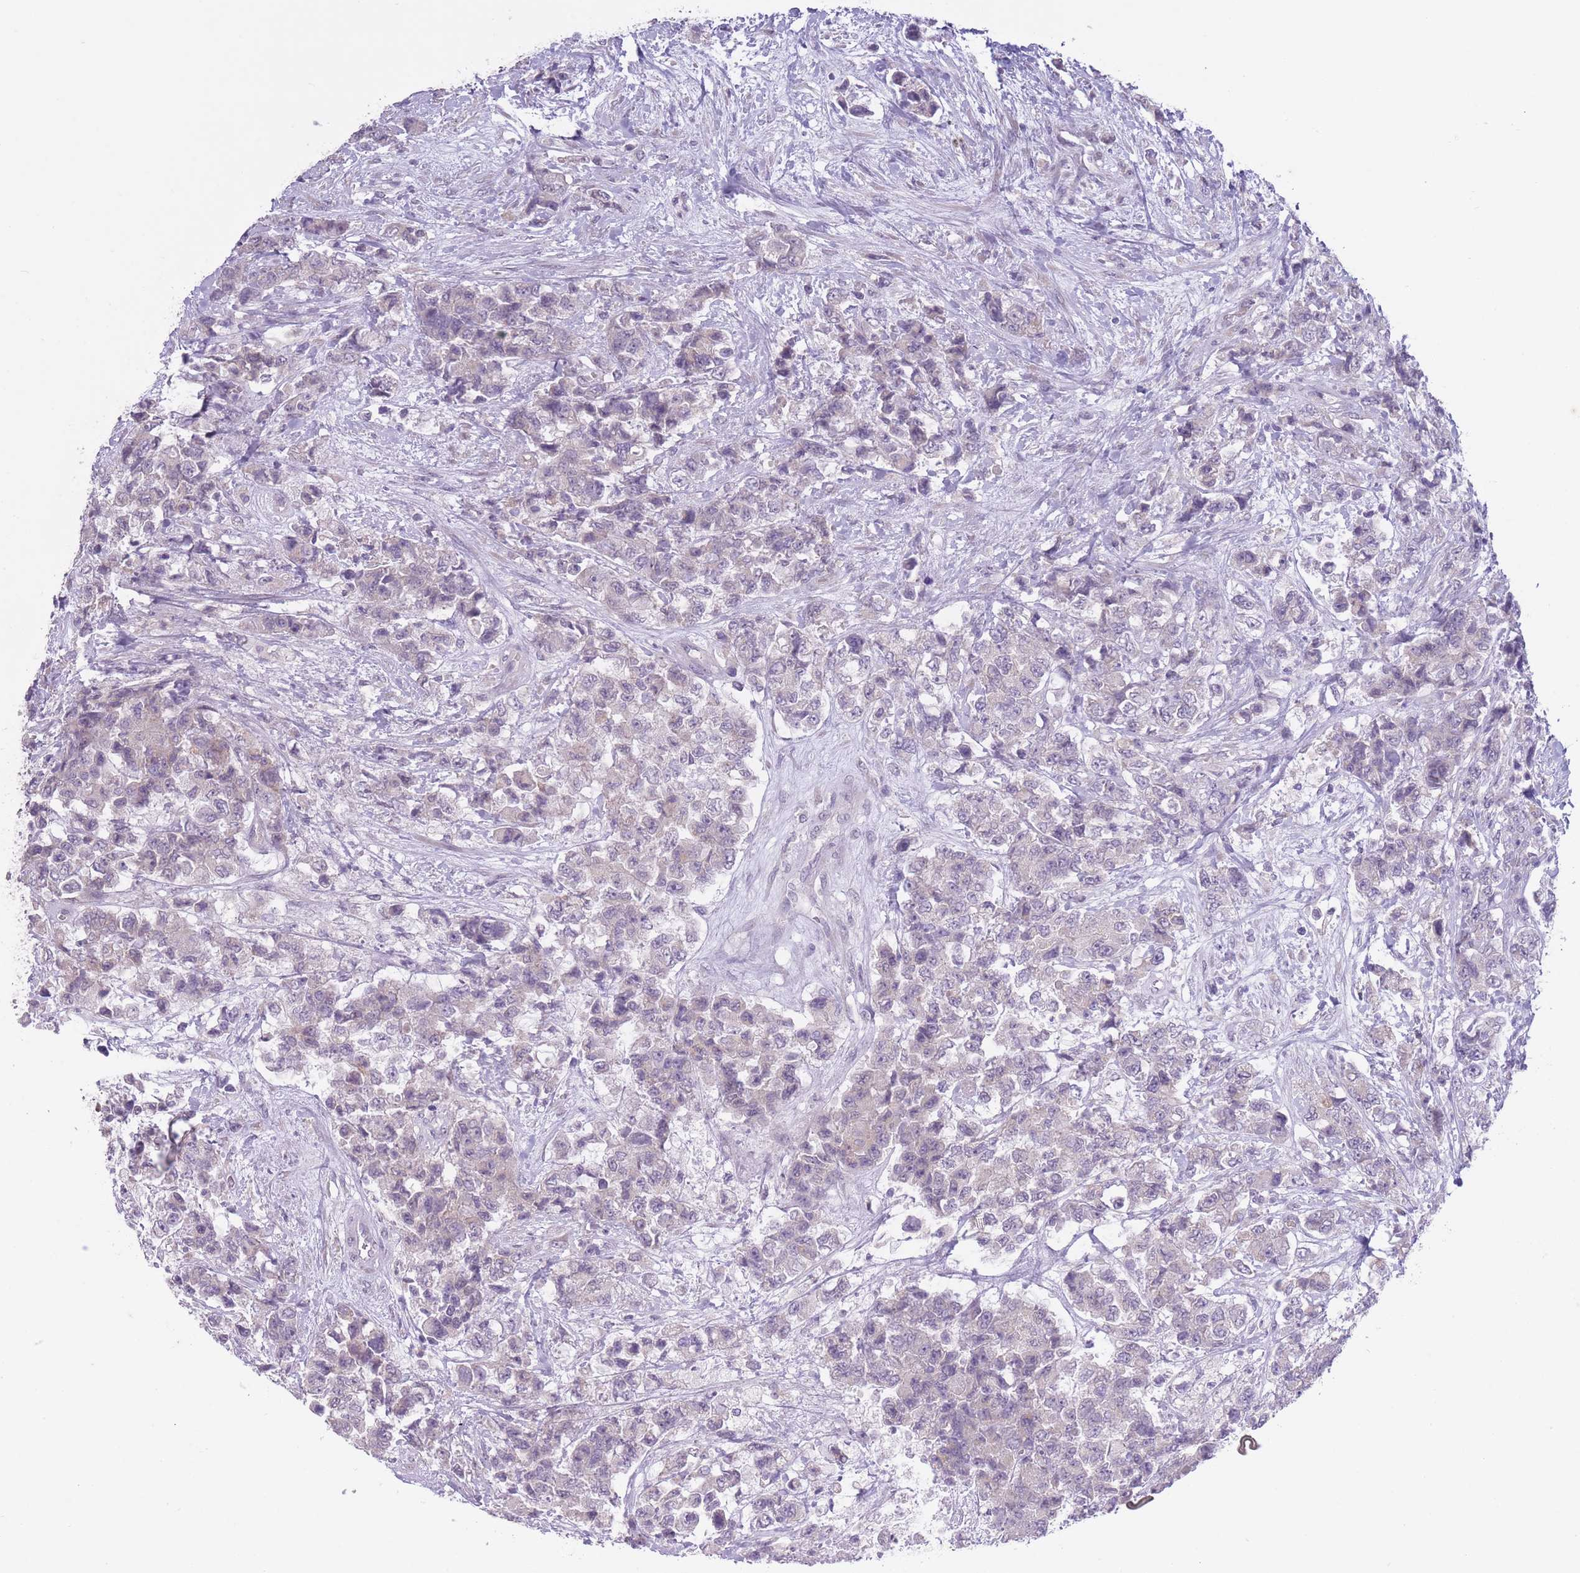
{"staining": {"intensity": "negative", "quantity": "none", "location": "none"}, "tissue": "urothelial cancer", "cell_type": "Tumor cells", "image_type": "cancer", "snomed": [{"axis": "morphology", "description": "Urothelial carcinoma, High grade"}, {"axis": "topography", "description": "Urinary bladder"}], "caption": "The immunohistochemistry (IHC) micrograph has no significant expression in tumor cells of urothelial carcinoma (high-grade) tissue. (DAB (3,3'-diaminobenzidine) immunohistochemistry visualized using brightfield microscopy, high magnification).", "gene": "ARPIN", "patient": {"sex": "female", "age": 78}}